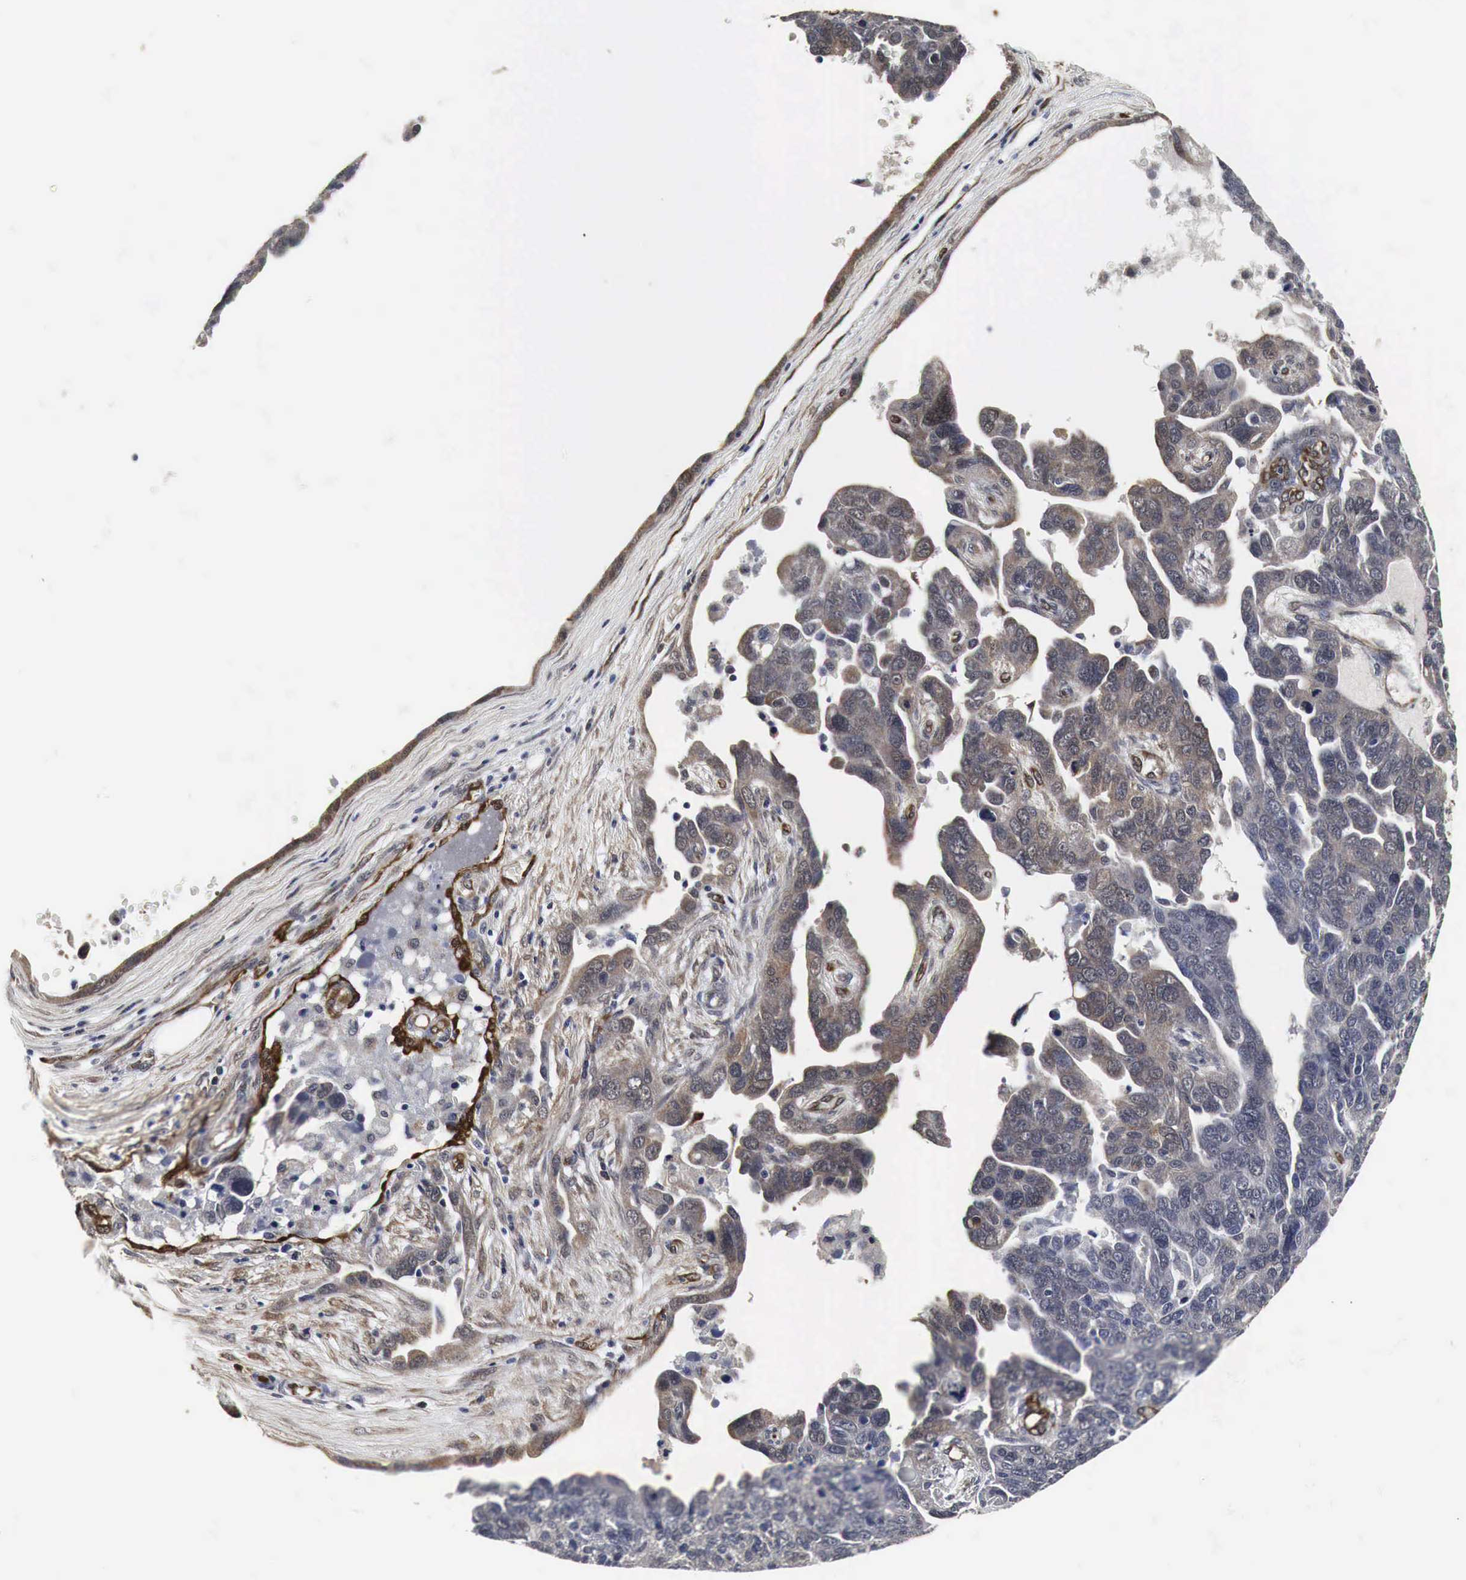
{"staining": {"intensity": "weak", "quantity": "<25%", "location": "cytoplasmic/membranous,nuclear"}, "tissue": "ovarian cancer", "cell_type": "Tumor cells", "image_type": "cancer", "snomed": [{"axis": "morphology", "description": "Cystadenocarcinoma, serous, NOS"}, {"axis": "topography", "description": "Ovary"}], "caption": "Protein analysis of ovarian cancer (serous cystadenocarcinoma) reveals no significant positivity in tumor cells.", "gene": "SPIN1", "patient": {"sex": "female", "age": 64}}